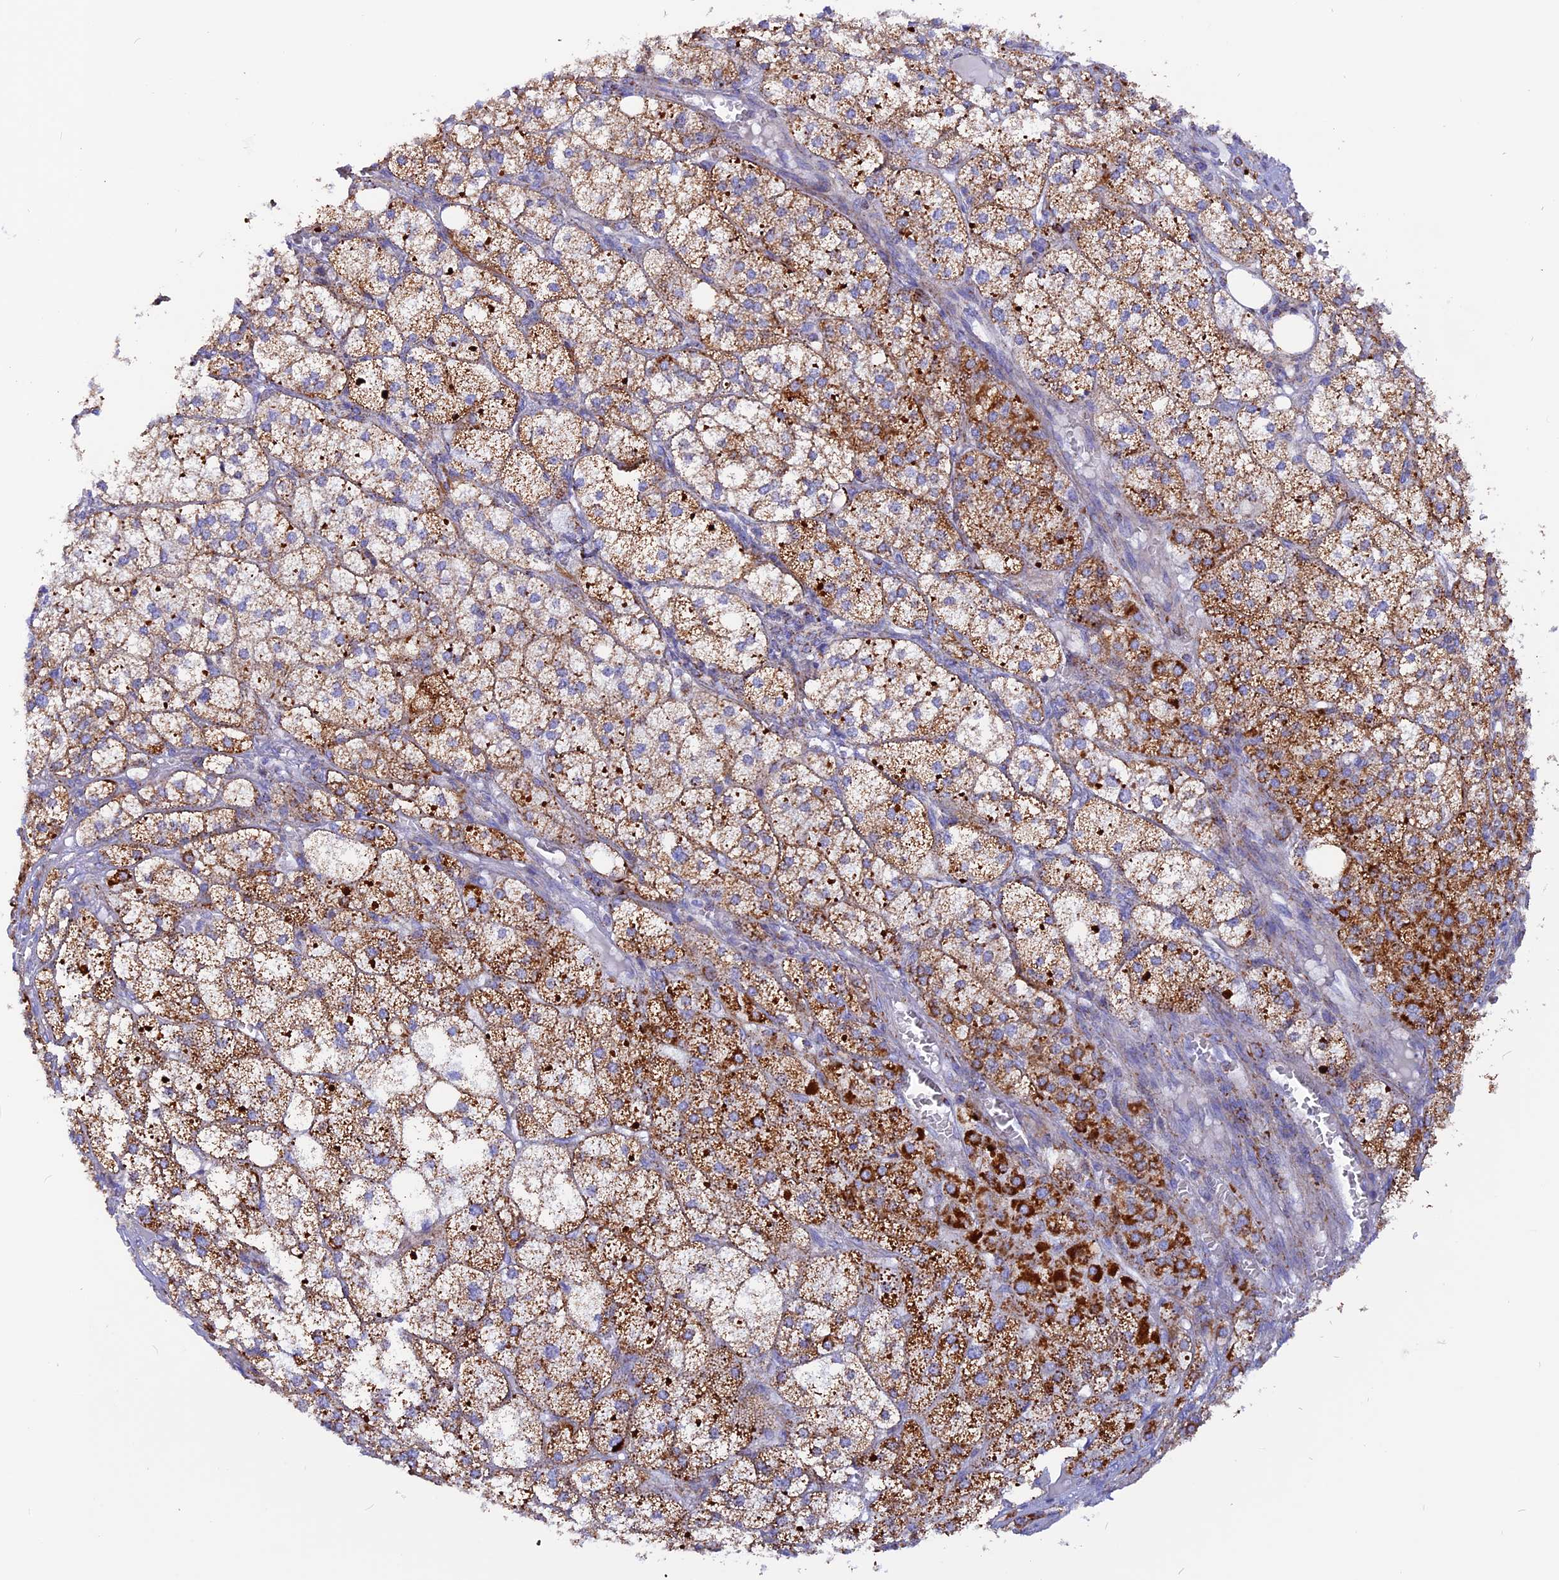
{"staining": {"intensity": "strong", "quantity": ">75%", "location": "cytoplasmic/membranous"}, "tissue": "adrenal gland", "cell_type": "Glandular cells", "image_type": "normal", "snomed": [{"axis": "morphology", "description": "Normal tissue, NOS"}, {"axis": "topography", "description": "Adrenal gland"}], "caption": "Immunohistochemical staining of benign human adrenal gland reveals high levels of strong cytoplasmic/membranous positivity in about >75% of glandular cells. (DAB IHC with brightfield microscopy, high magnification).", "gene": "GCDH", "patient": {"sex": "female", "age": 61}}